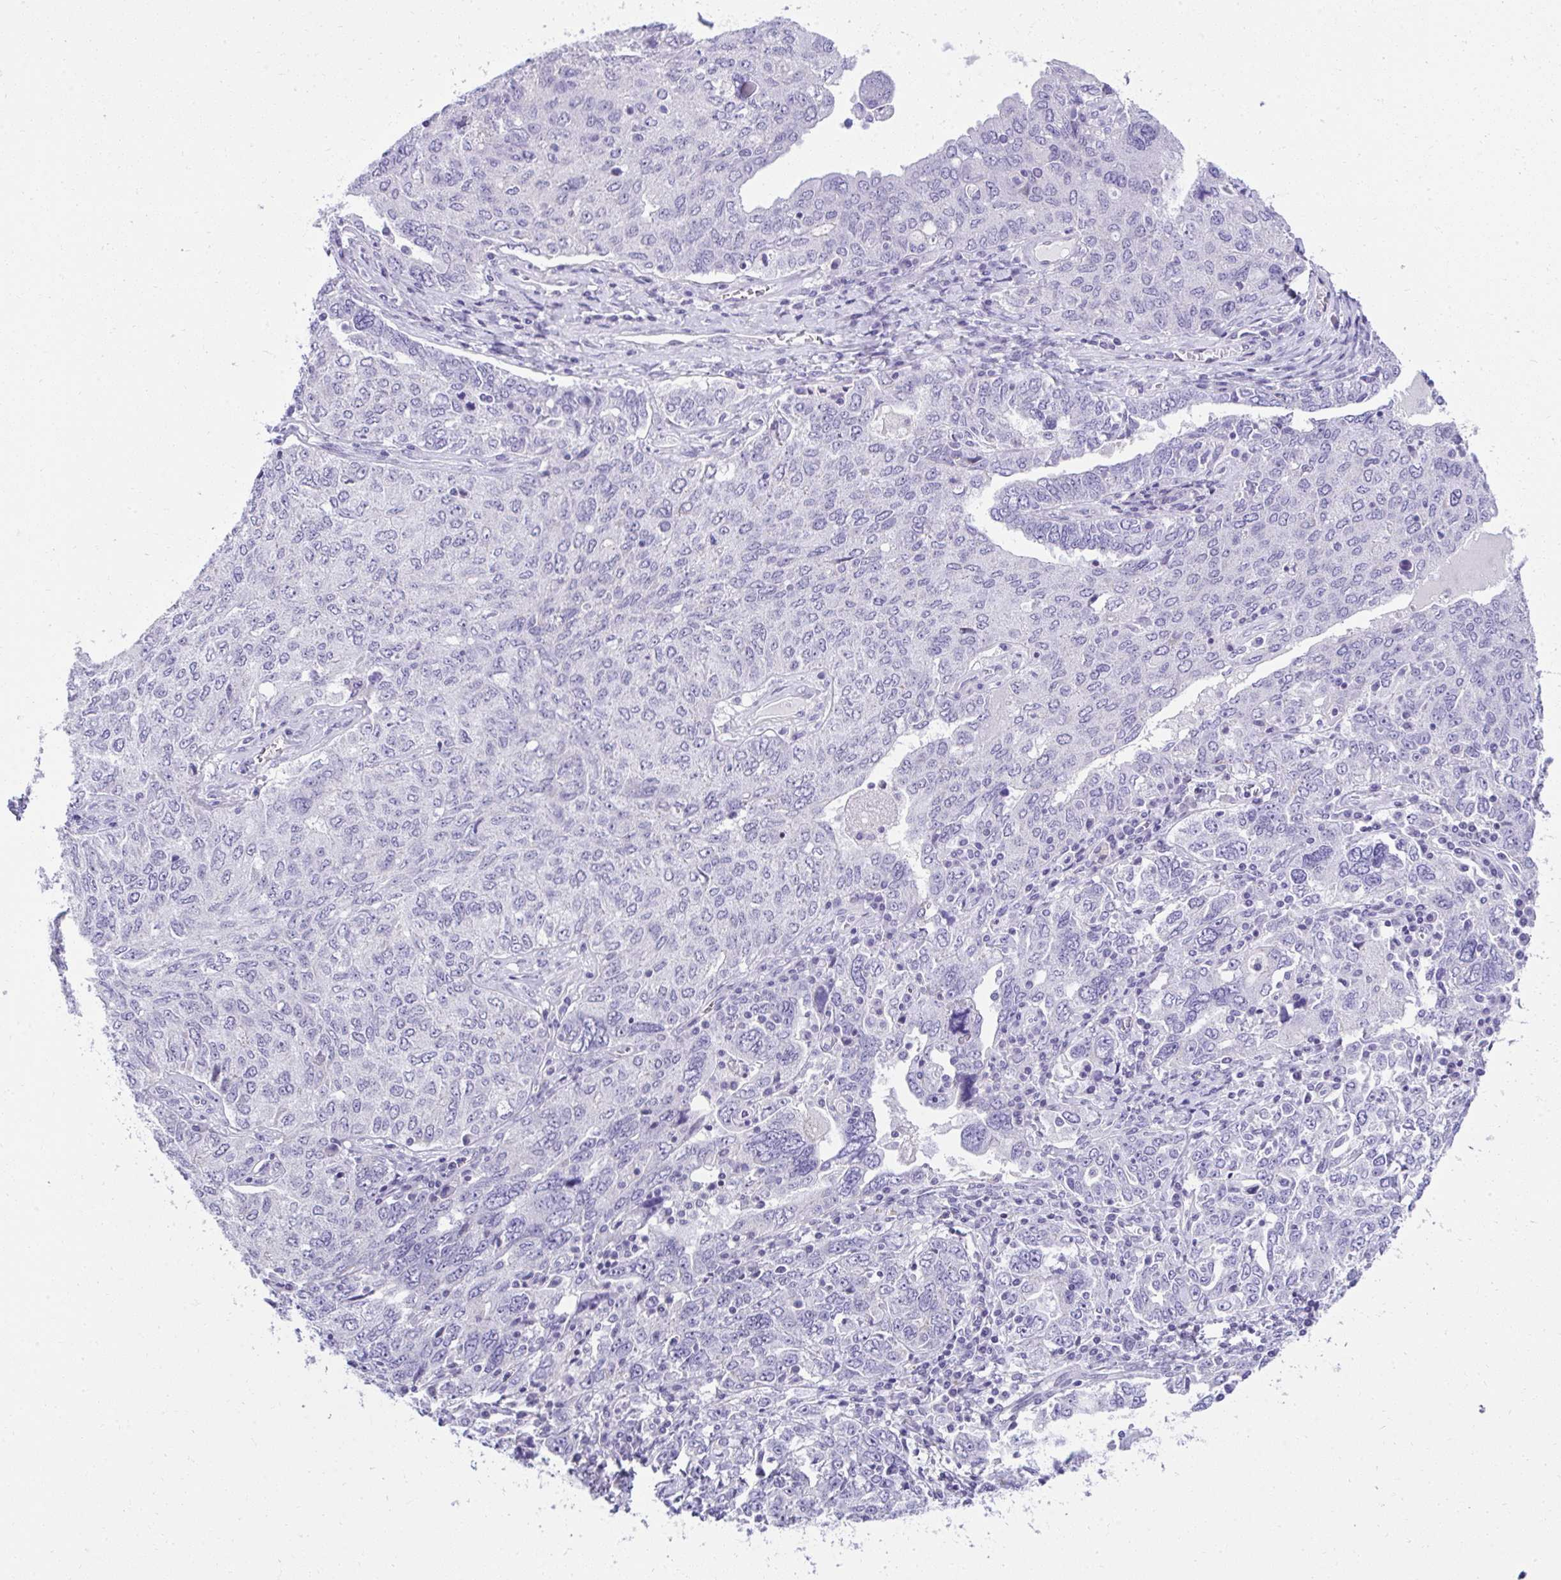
{"staining": {"intensity": "negative", "quantity": "none", "location": "none"}, "tissue": "ovarian cancer", "cell_type": "Tumor cells", "image_type": "cancer", "snomed": [{"axis": "morphology", "description": "Carcinoma, endometroid"}, {"axis": "topography", "description": "Ovary"}], "caption": "Immunohistochemistry histopathology image of neoplastic tissue: ovarian cancer stained with DAB displays no significant protein positivity in tumor cells.", "gene": "RNF183", "patient": {"sex": "female", "age": 62}}